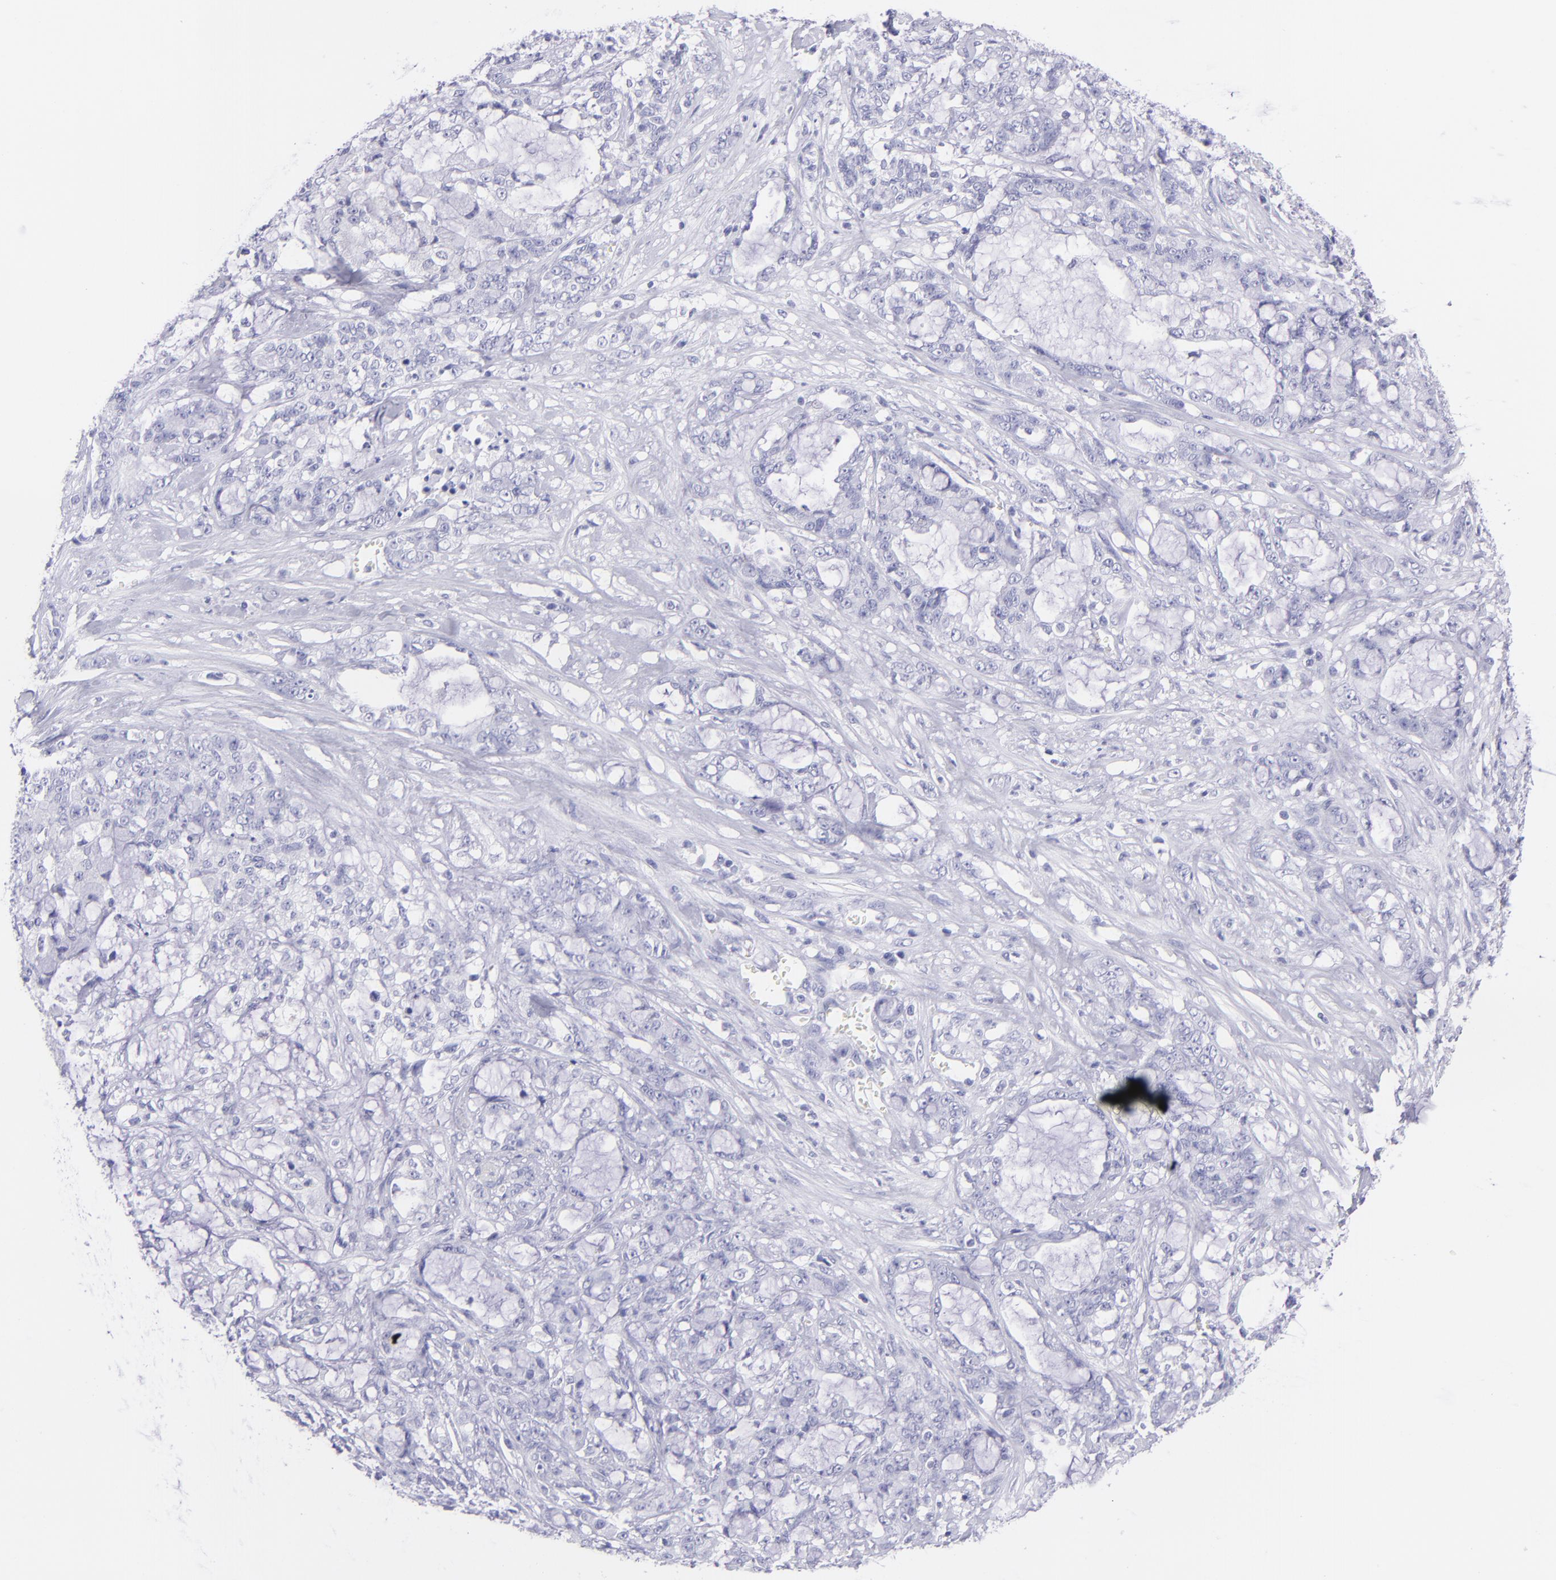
{"staining": {"intensity": "negative", "quantity": "none", "location": "none"}, "tissue": "pancreatic cancer", "cell_type": "Tumor cells", "image_type": "cancer", "snomed": [{"axis": "morphology", "description": "Adenocarcinoma, NOS"}, {"axis": "topography", "description": "Pancreas"}], "caption": "Pancreatic cancer (adenocarcinoma) was stained to show a protein in brown. There is no significant staining in tumor cells.", "gene": "PIP", "patient": {"sex": "female", "age": 73}}